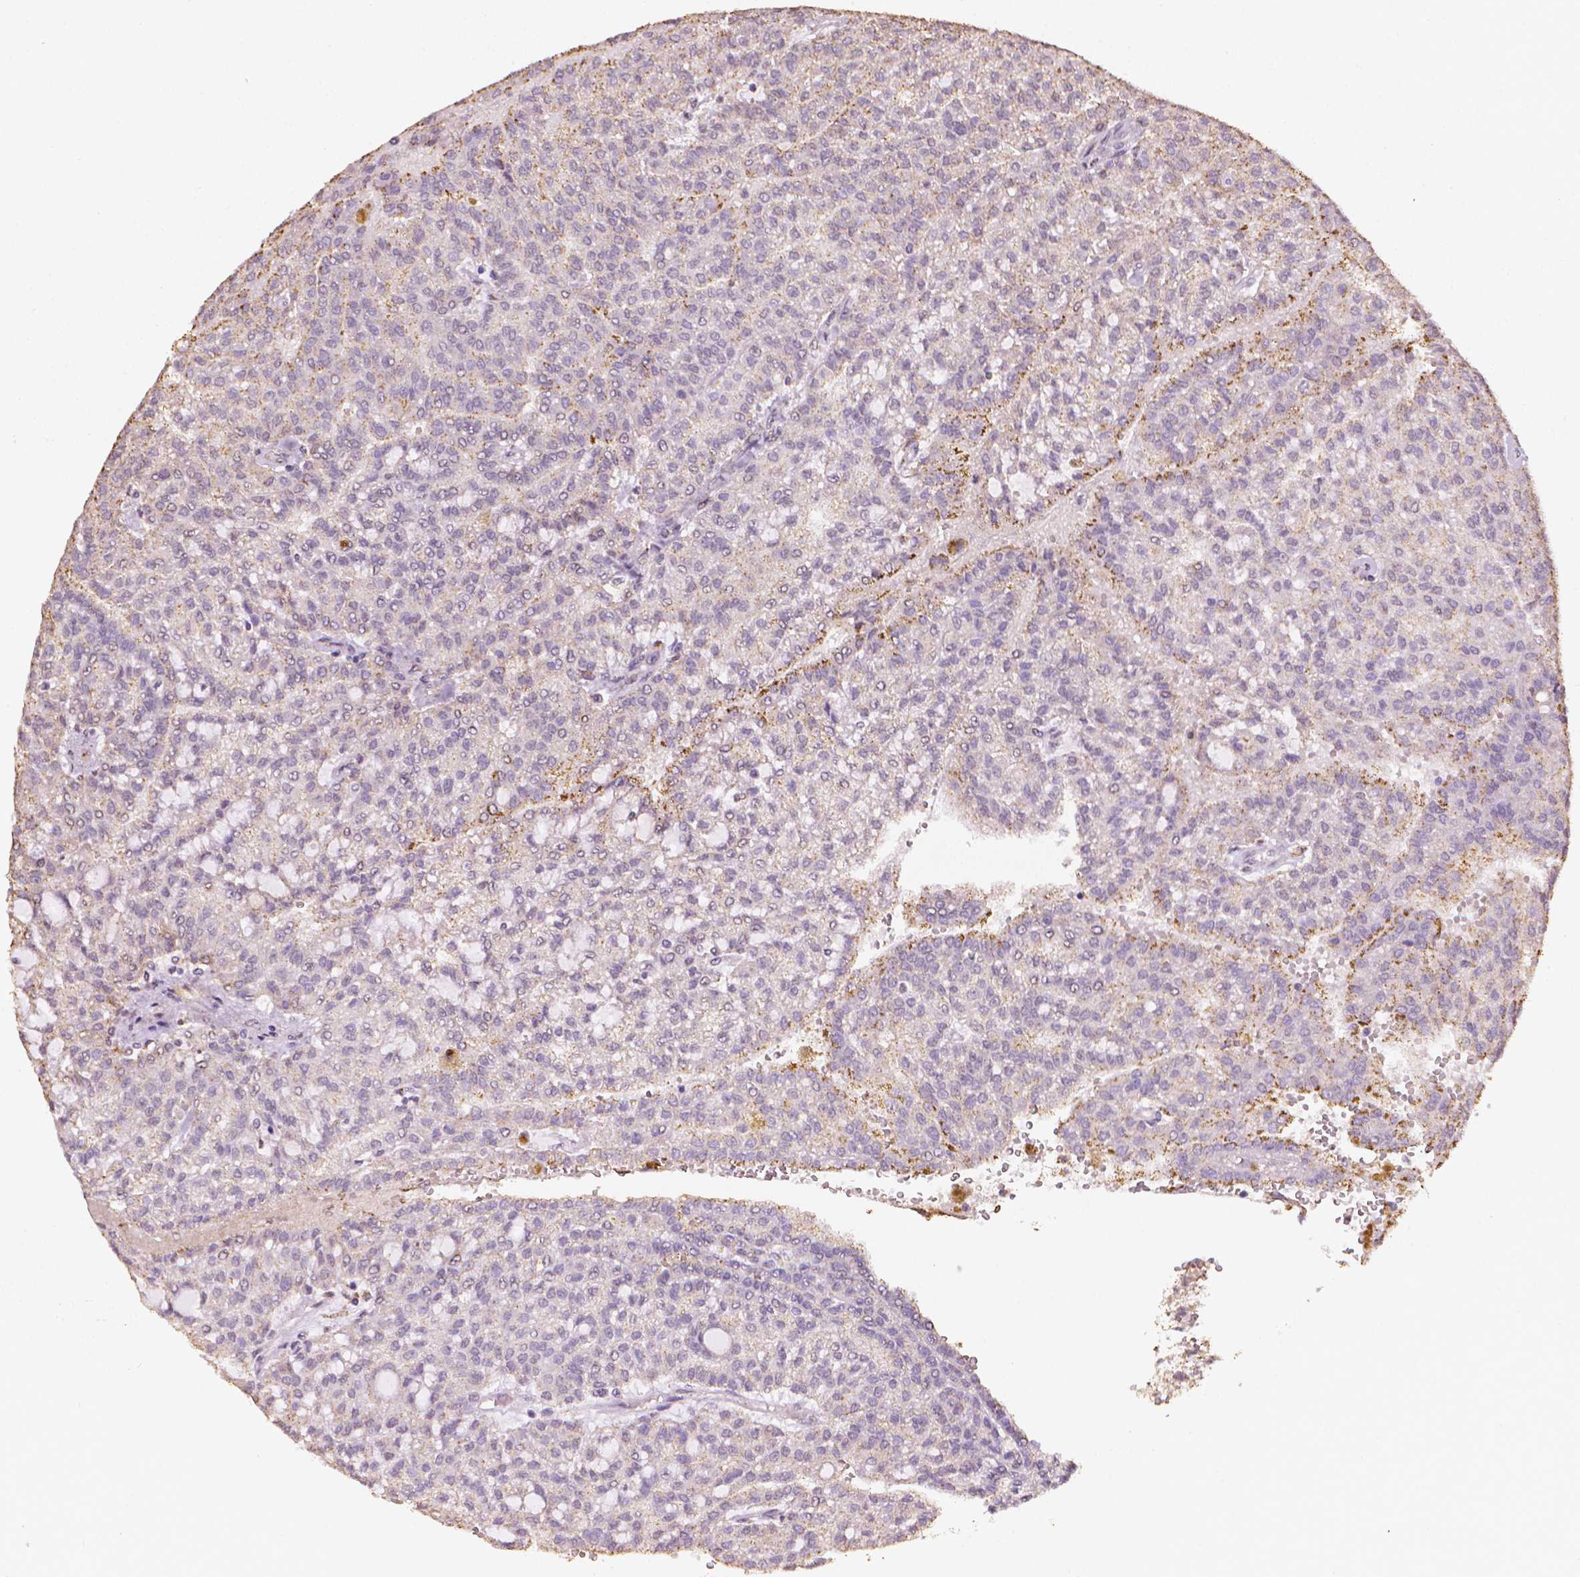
{"staining": {"intensity": "negative", "quantity": "none", "location": "none"}, "tissue": "renal cancer", "cell_type": "Tumor cells", "image_type": "cancer", "snomed": [{"axis": "morphology", "description": "Adenocarcinoma, NOS"}, {"axis": "topography", "description": "Kidney"}], "caption": "Tumor cells are negative for protein expression in human renal cancer.", "gene": "DCN", "patient": {"sex": "male", "age": 63}}